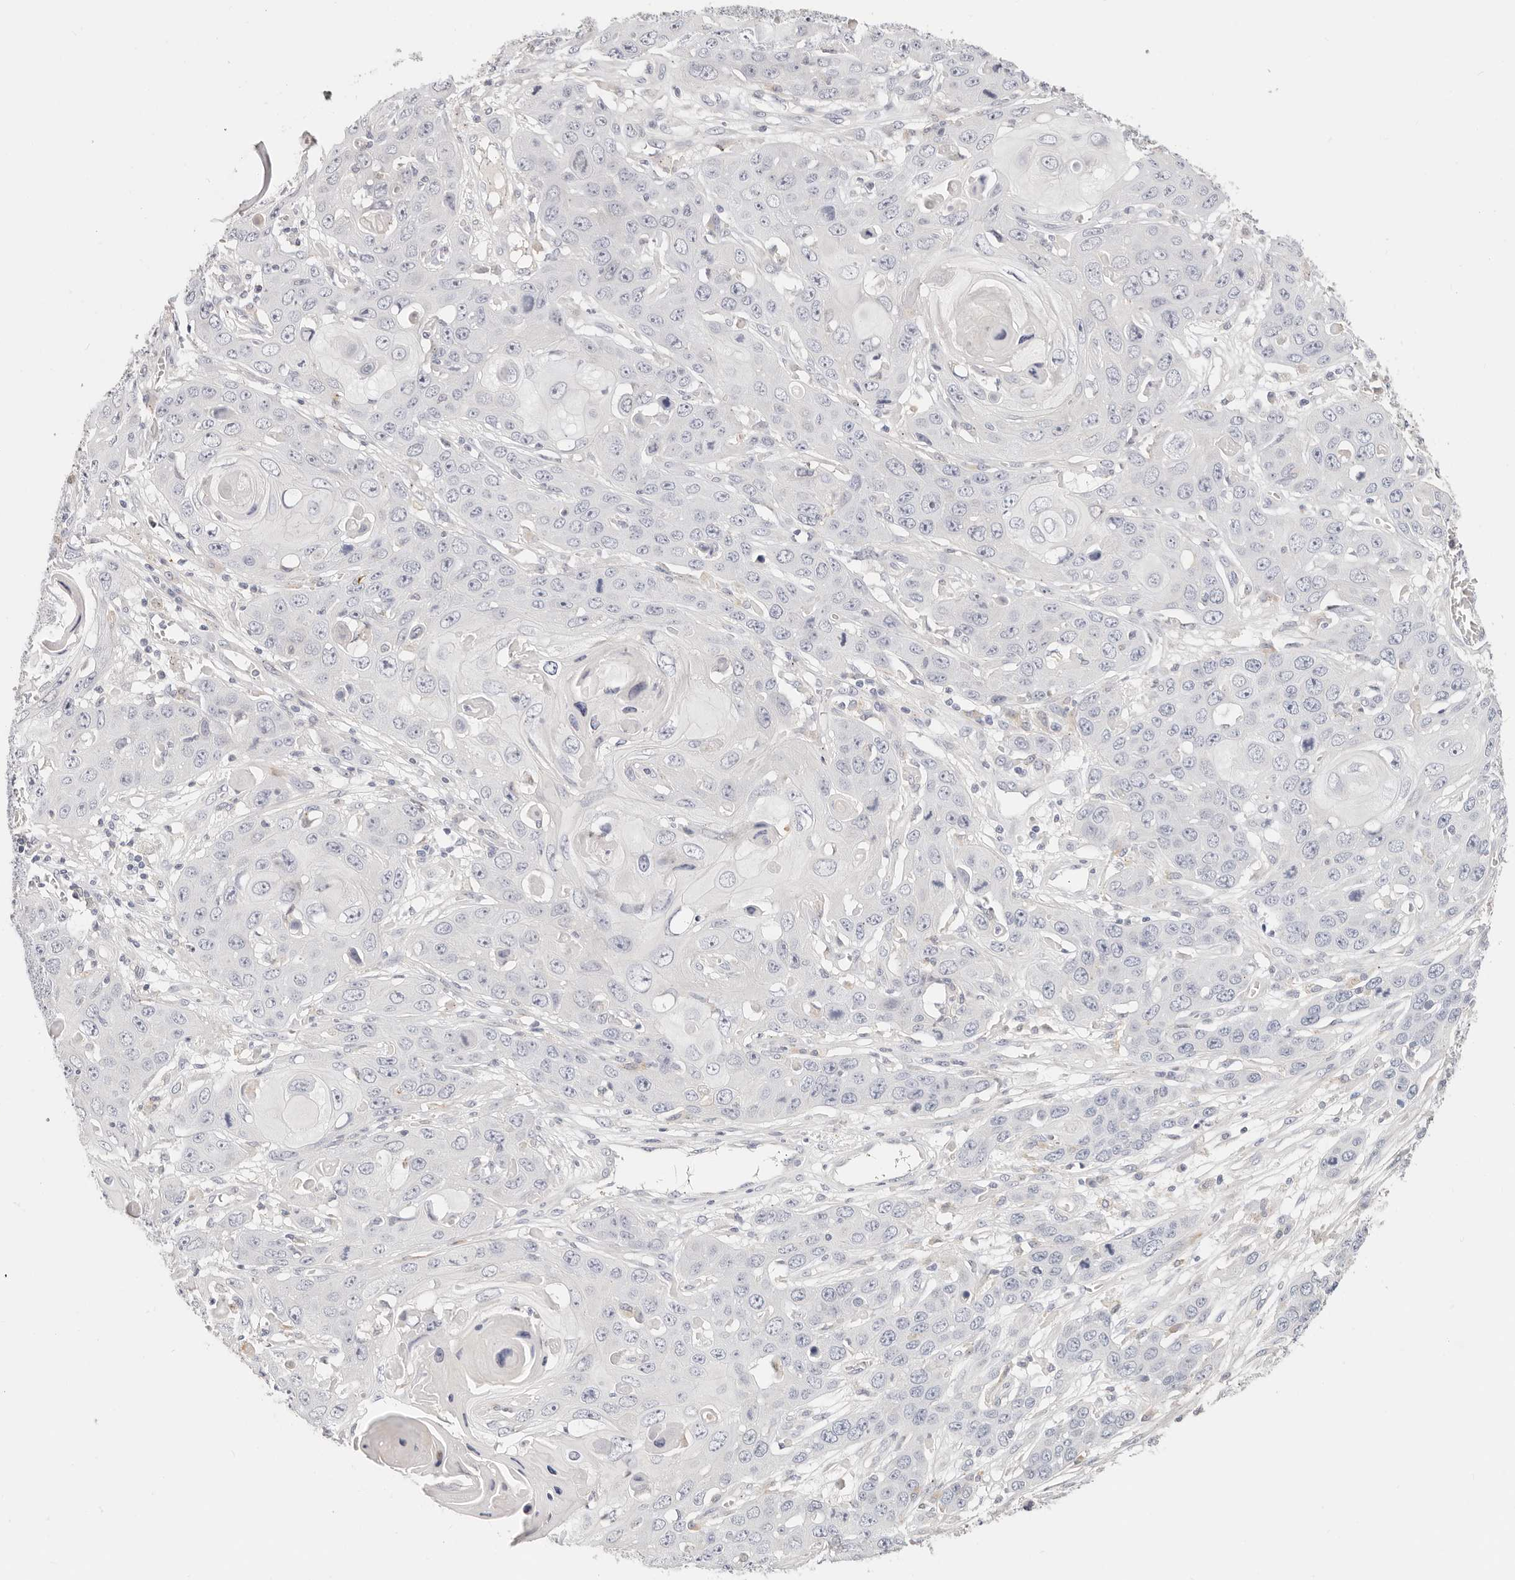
{"staining": {"intensity": "negative", "quantity": "none", "location": "none"}, "tissue": "skin cancer", "cell_type": "Tumor cells", "image_type": "cancer", "snomed": [{"axis": "morphology", "description": "Squamous cell carcinoma, NOS"}, {"axis": "topography", "description": "Skin"}], "caption": "Tumor cells show no significant positivity in skin squamous cell carcinoma.", "gene": "ZRANB1", "patient": {"sex": "male", "age": 55}}